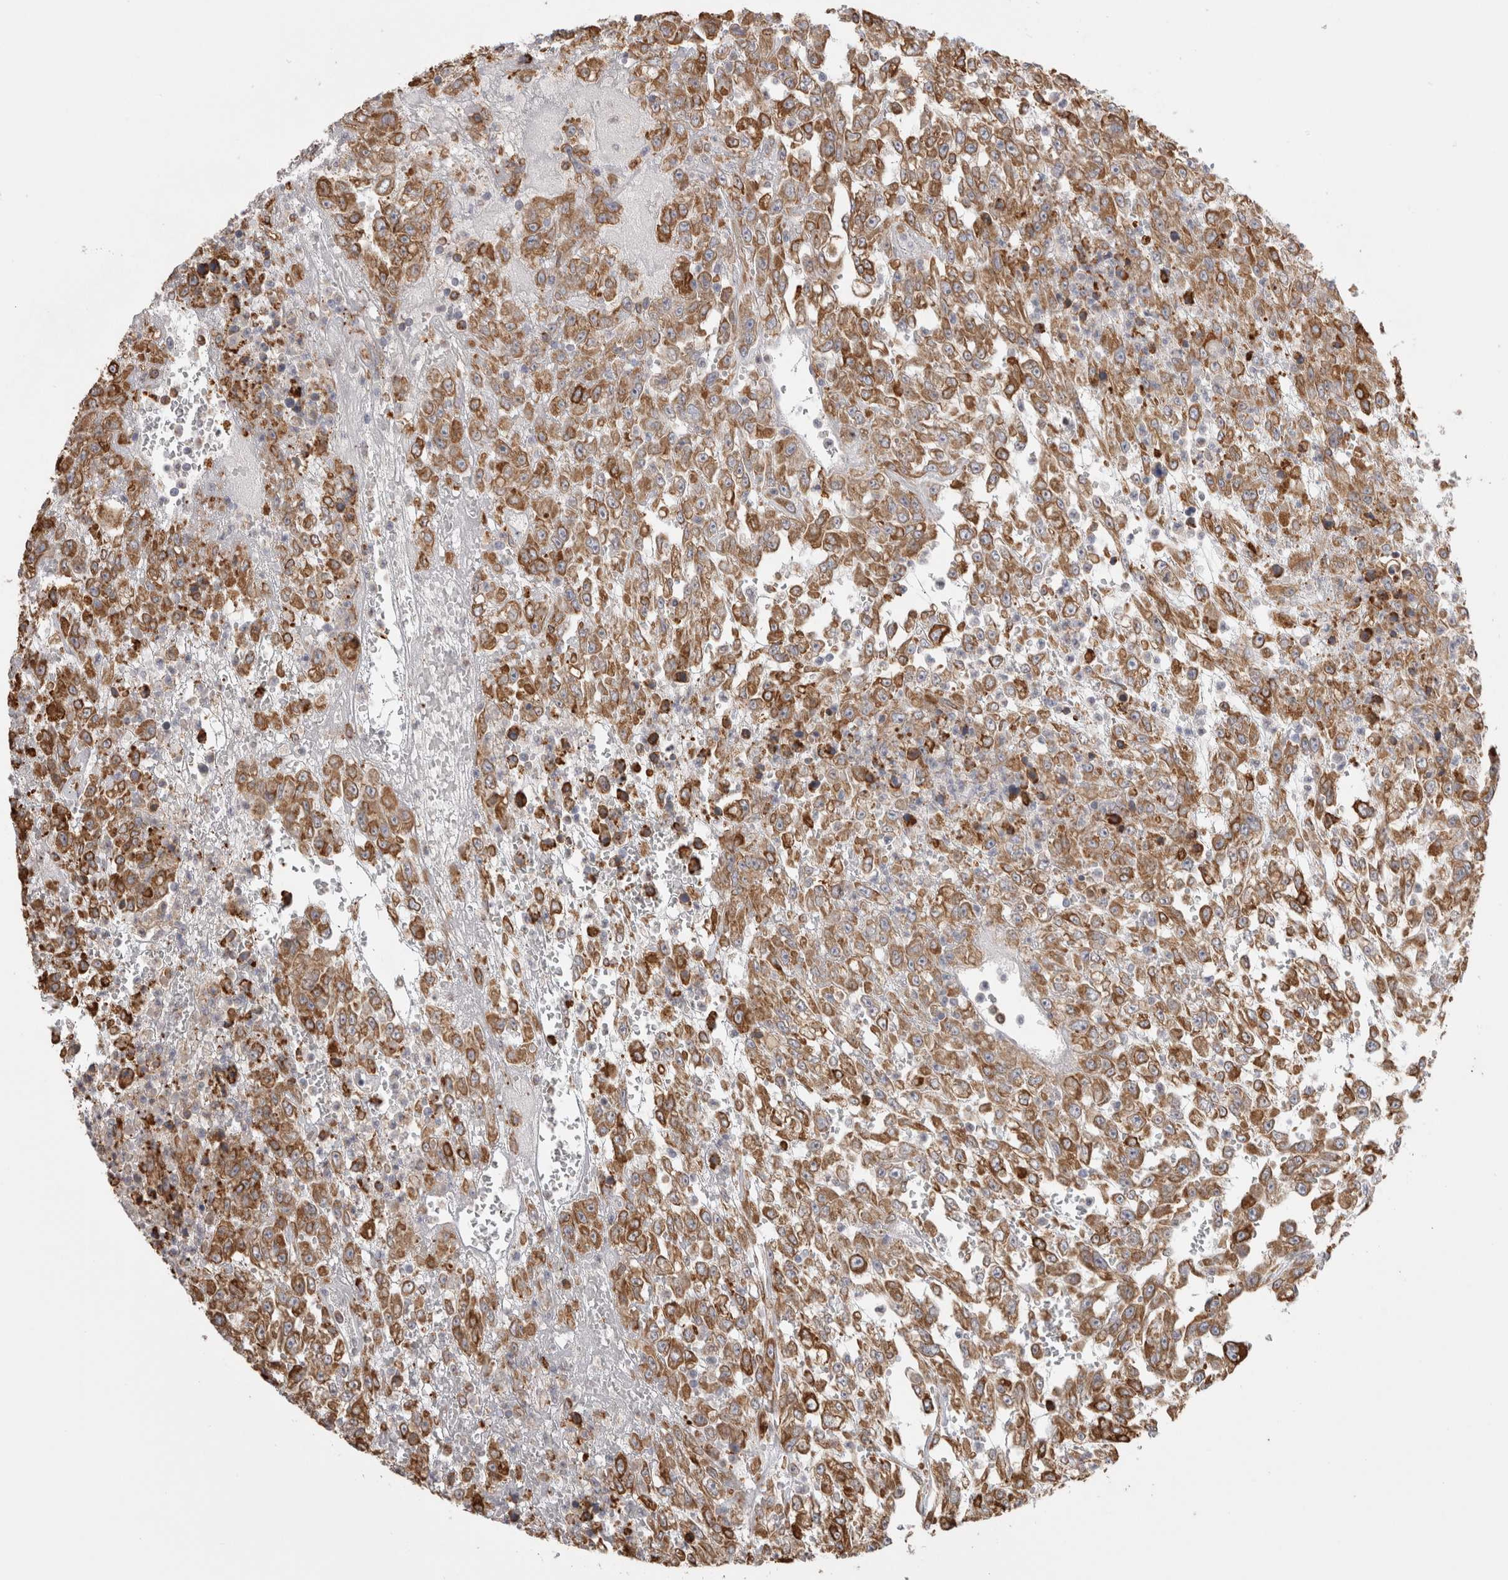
{"staining": {"intensity": "moderate", "quantity": ">75%", "location": "cytoplasmic/membranous"}, "tissue": "urothelial cancer", "cell_type": "Tumor cells", "image_type": "cancer", "snomed": [{"axis": "morphology", "description": "Urothelial carcinoma, High grade"}, {"axis": "topography", "description": "Urinary bladder"}], "caption": "Human urothelial cancer stained for a protein (brown) demonstrates moderate cytoplasmic/membranous positive expression in approximately >75% of tumor cells.", "gene": "LRPAP1", "patient": {"sex": "male", "age": 46}}